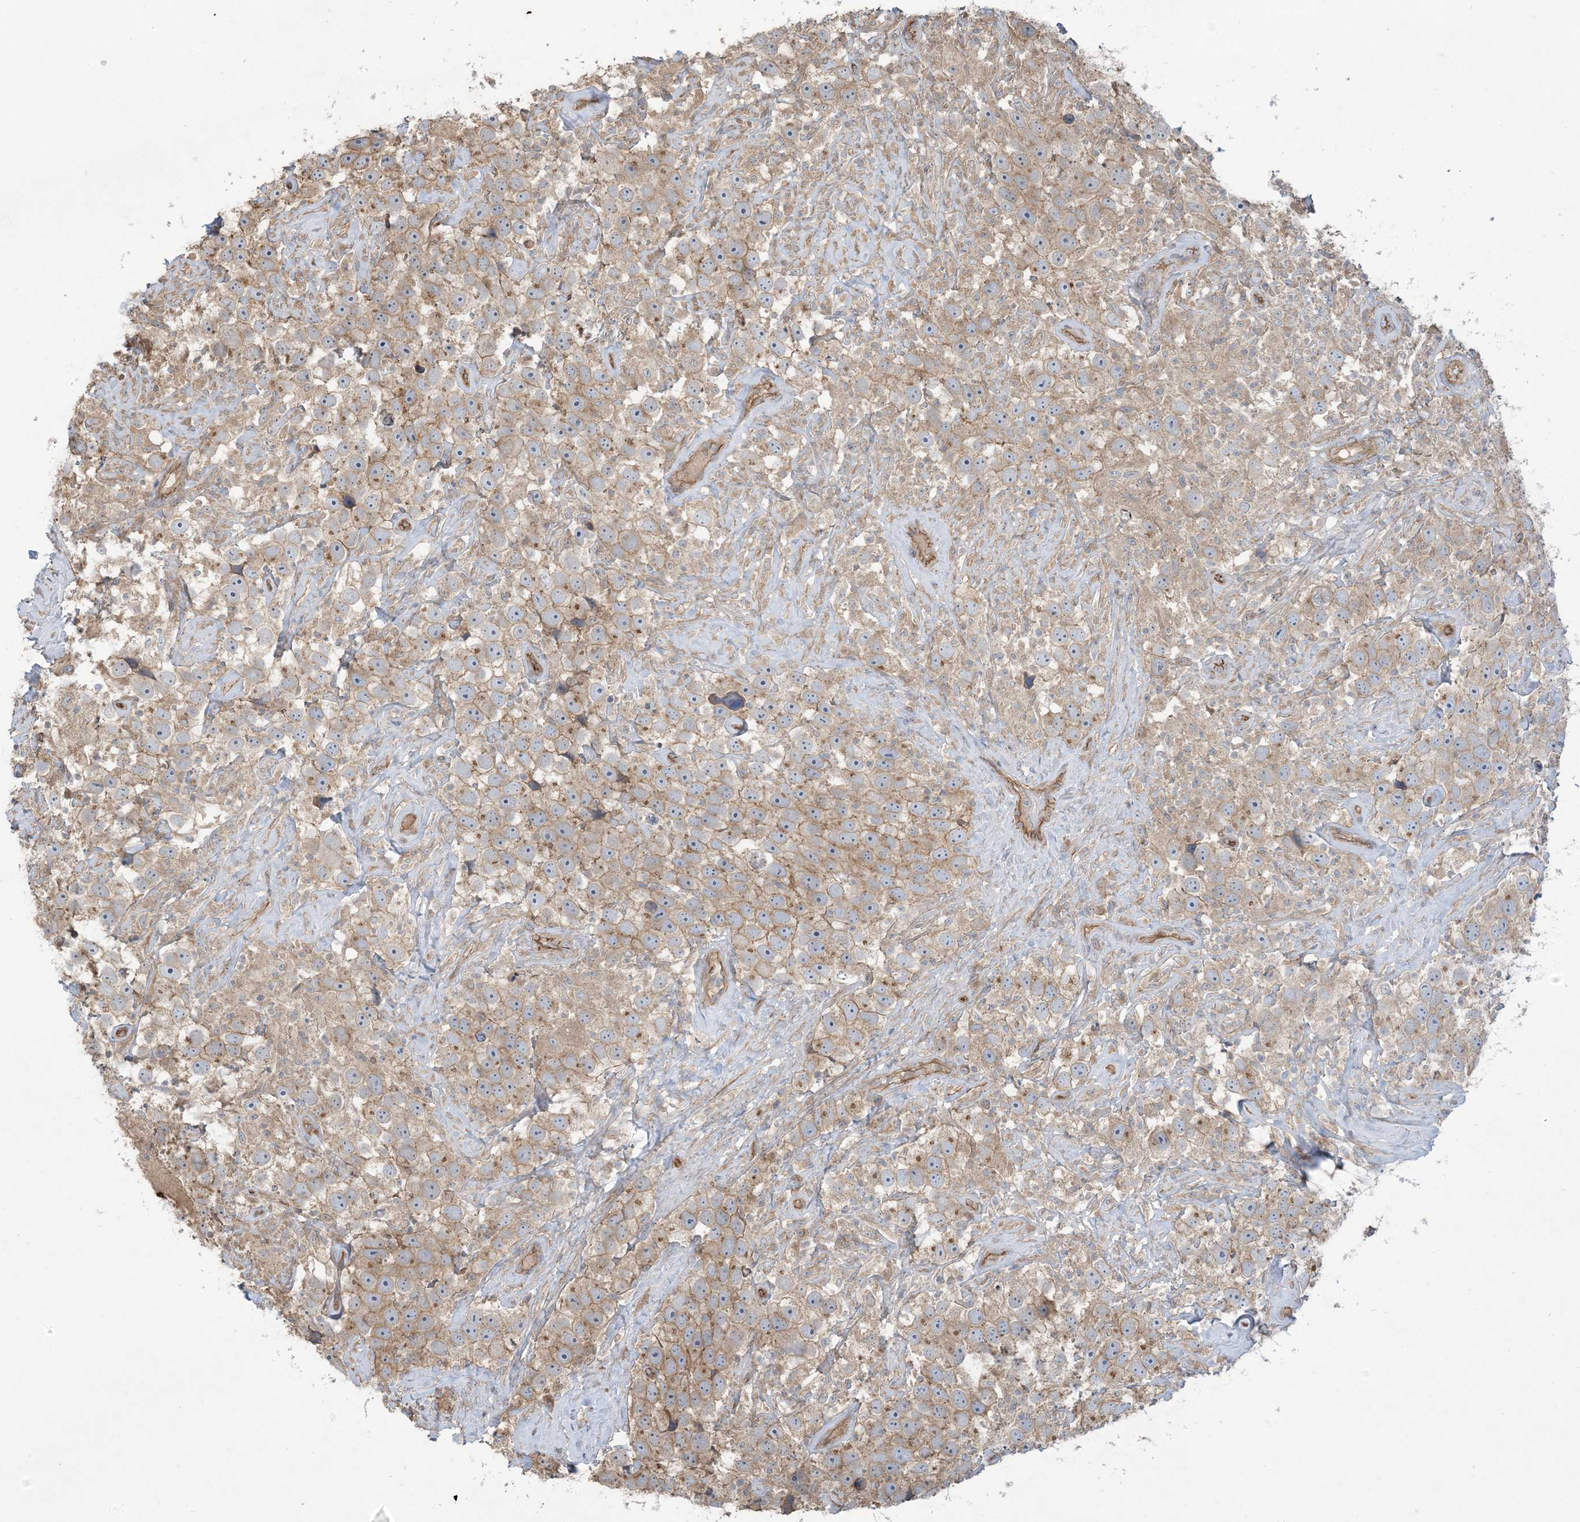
{"staining": {"intensity": "moderate", "quantity": "25%-75%", "location": "cytoplasmic/membranous"}, "tissue": "testis cancer", "cell_type": "Tumor cells", "image_type": "cancer", "snomed": [{"axis": "morphology", "description": "Seminoma, NOS"}, {"axis": "topography", "description": "Testis"}], "caption": "Human testis cancer (seminoma) stained with a brown dye displays moderate cytoplasmic/membranous positive expression in approximately 25%-75% of tumor cells.", "gene": "CCNY", "patient": {"sex": "male", "age": 49}}